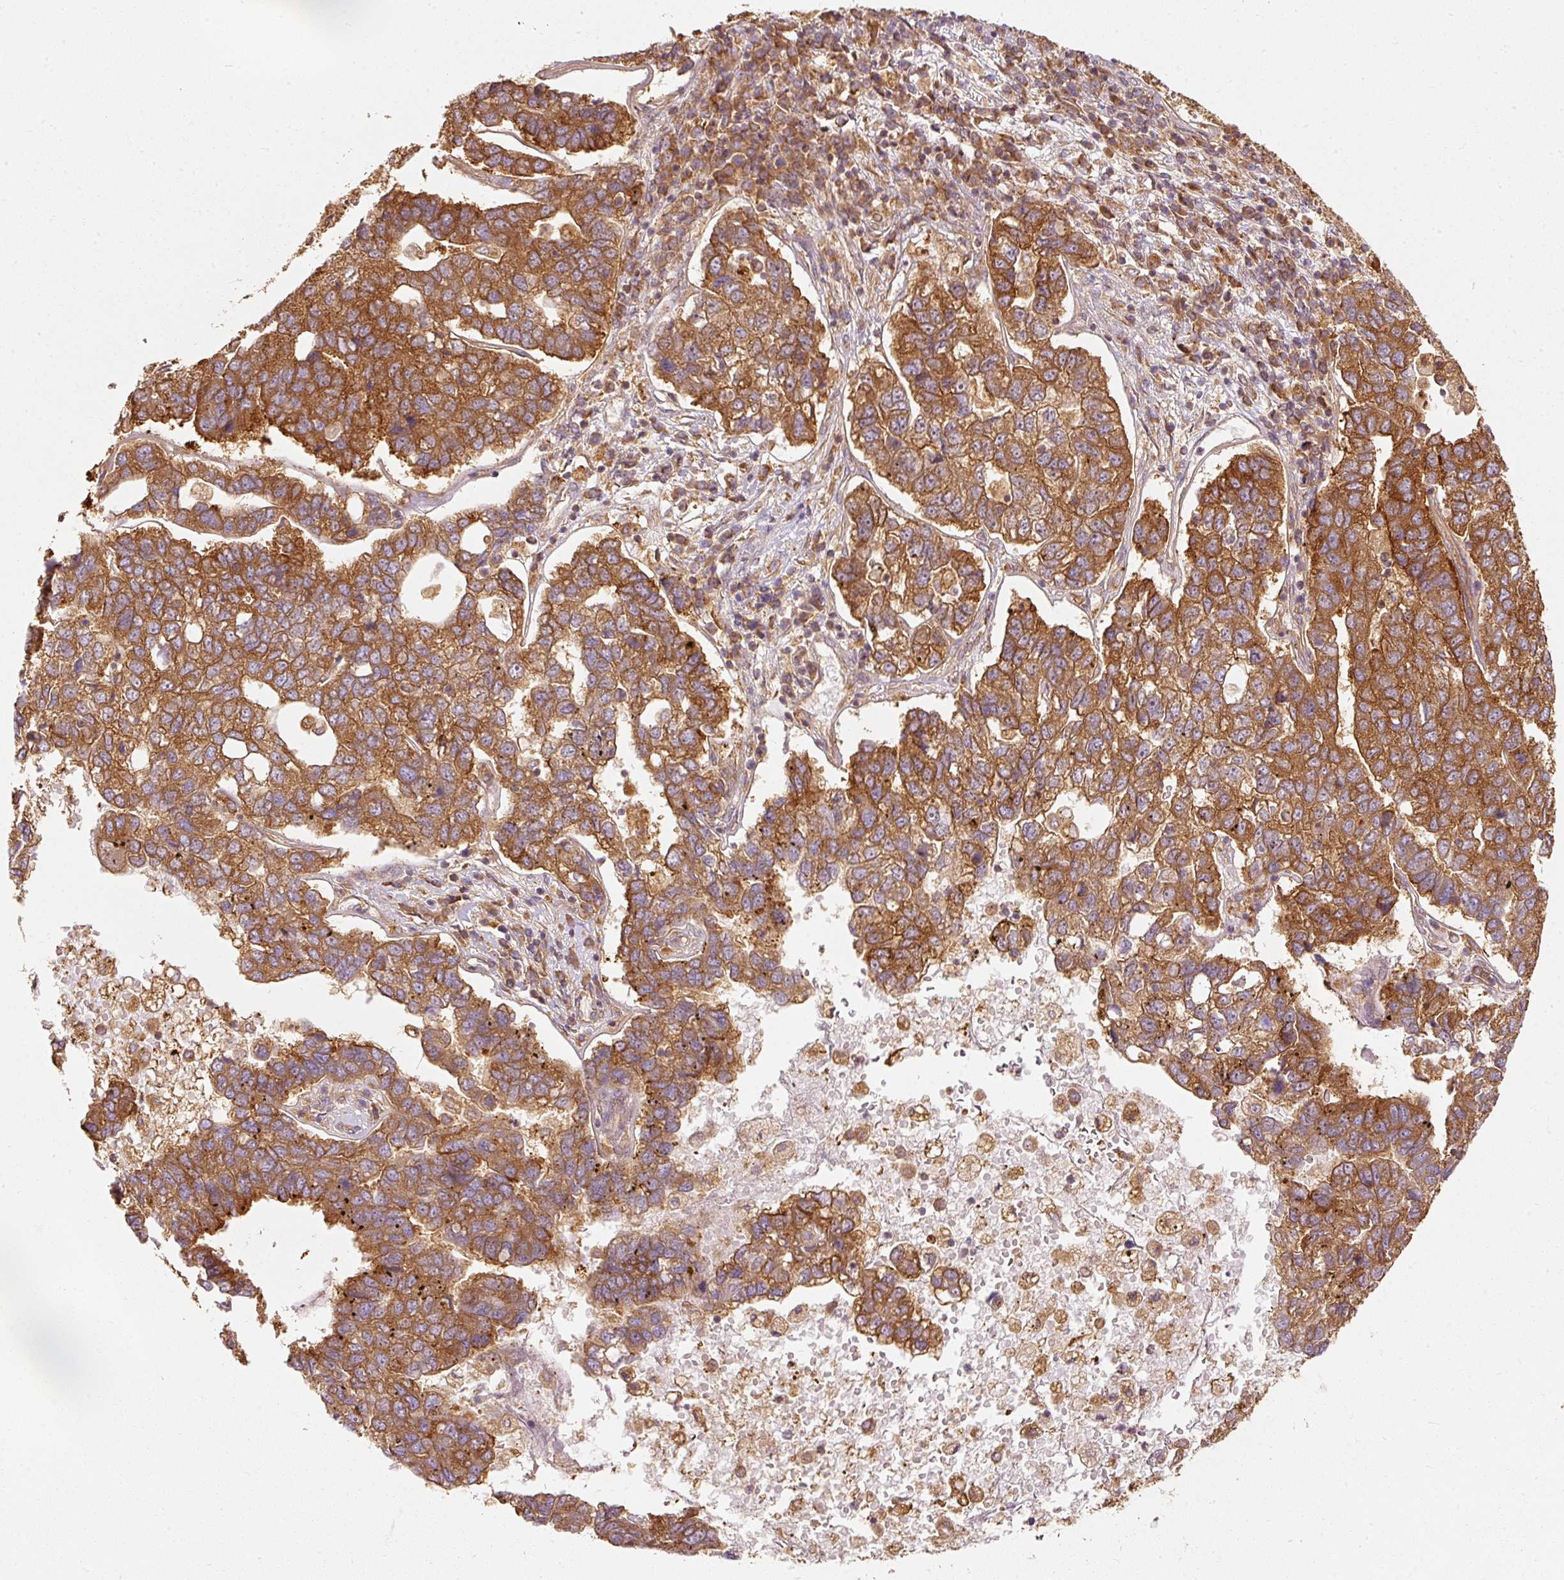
{"staining": {"intensity": "strong", "quantity": ">75%", "location": "cytoplasmic/membranous"}, "tissue": "pancreatic cancer", "cell_type": "Tumor cells", "image_type": "cancer", "snomed": [{"axis": "morphology", "description": "Adenocarcinoma, NOS"}, {"axis": "topography", "description": "Pancreas"}], "caption": "High-magnification brightfield microscopy of pancreatic adenocarcinoma stained with DAB (3,3'-diaminobenzidine) (brown) and counterstained with hematoxylin (blue). tumor cells exhibit strong cytoplasmic/membranous expression is appreciated in about>75% of cells. Using DAB (brown) and hematoxylin (blue) stains, captured at high magnification using brightfield microscopy.", "gene": "EIF3B", "patient": {"sex": "female", "age": 61}}